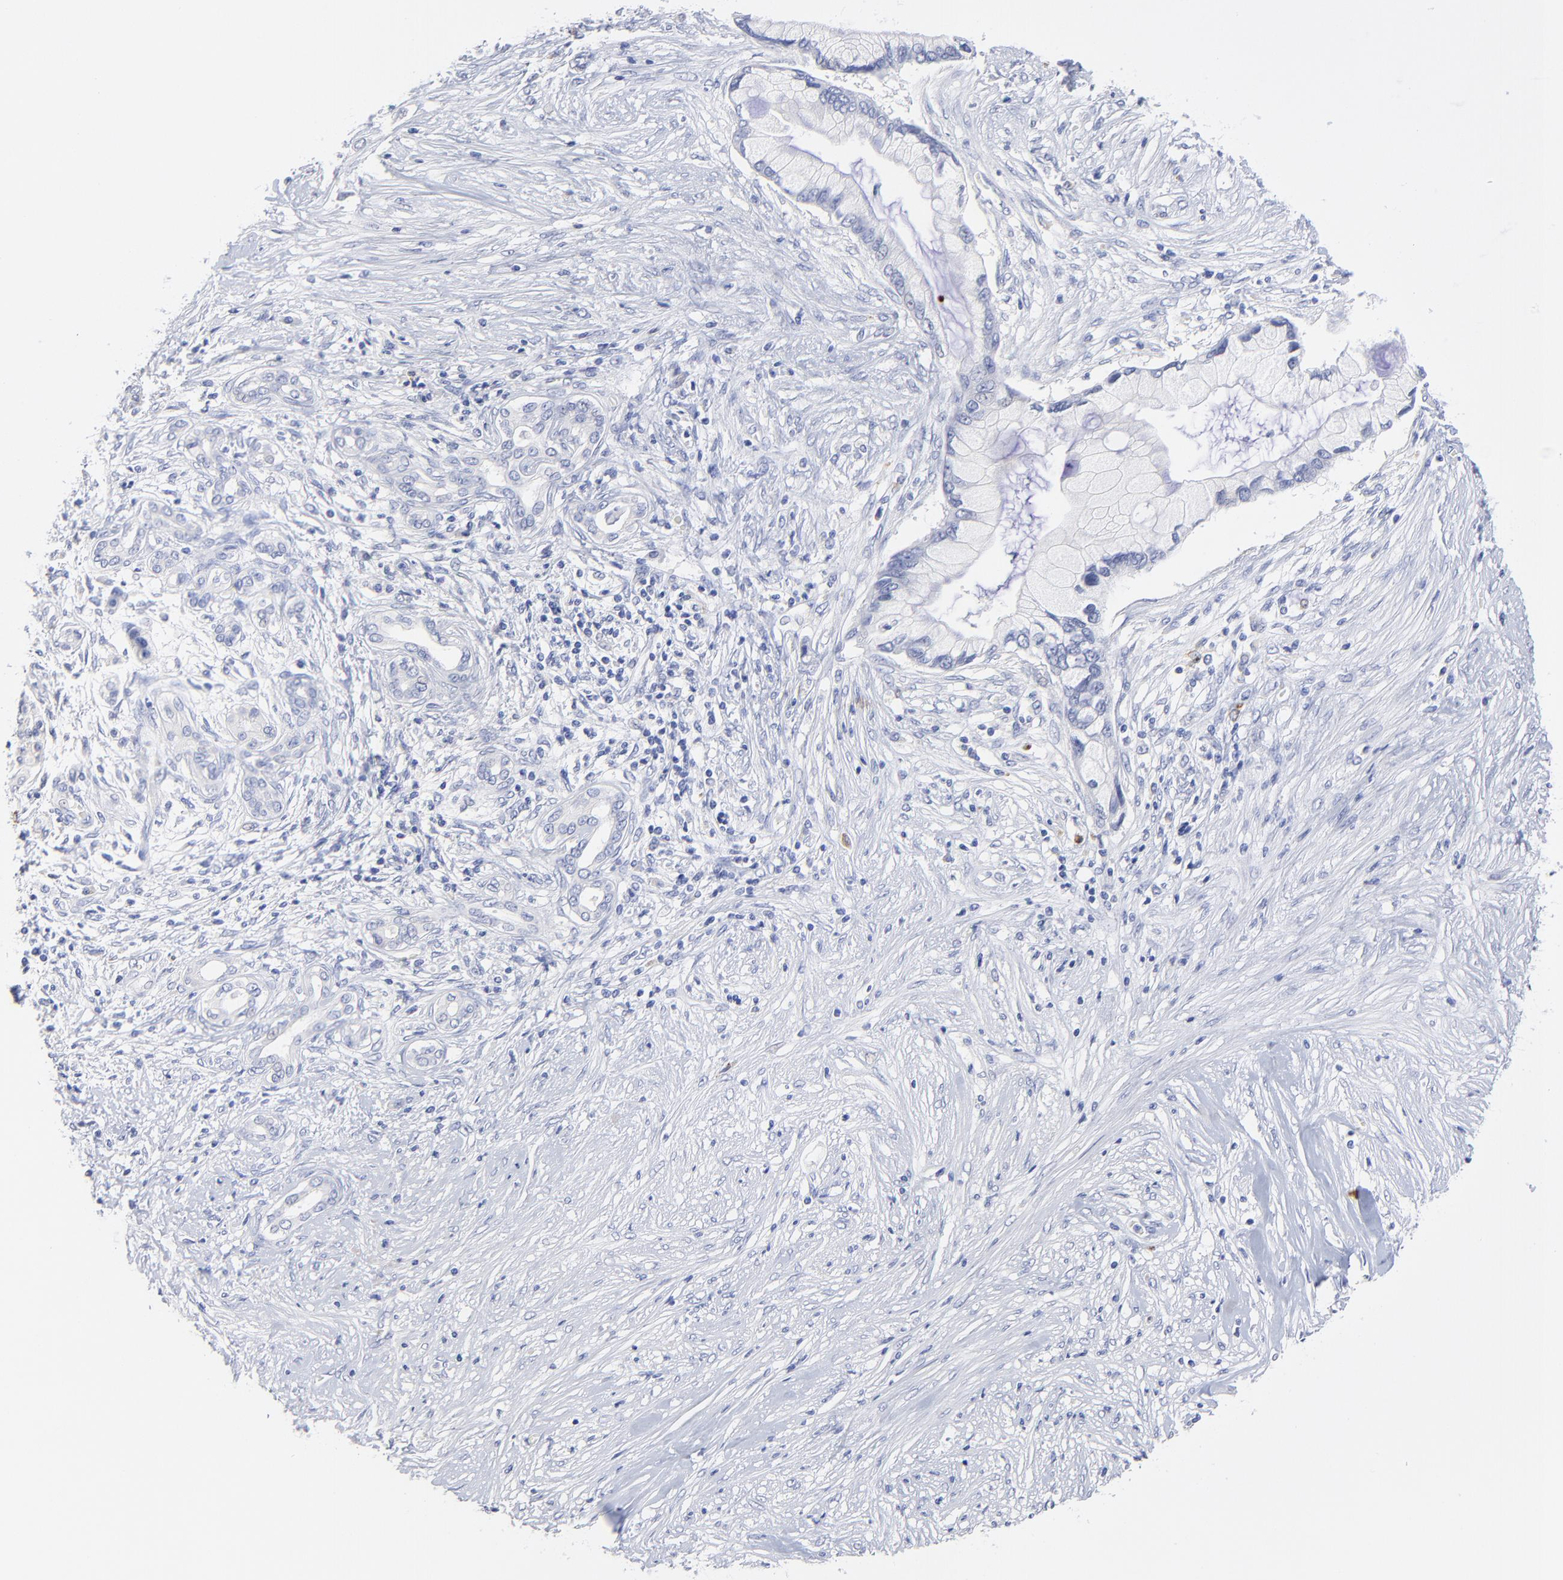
{"staining": {"intensity": "negative", "quantity": "none", "location": "none"}, "tissue": "pancreatic cancer", "cell_type": "Tumor cells", "image_type": "cancer", "snomed": [{"axis": "morphology", "description": "Adenocarcinoma, NOS"}, {"axis": "topography", "description": "Pancreas"}], "caption": "The IHC micrograph has no significant positivity in tumor cells of pancreatic adenocarcinoma tissue.", "gene": "SULT4A1", "patient": {"sex": "female", "age": 59}}